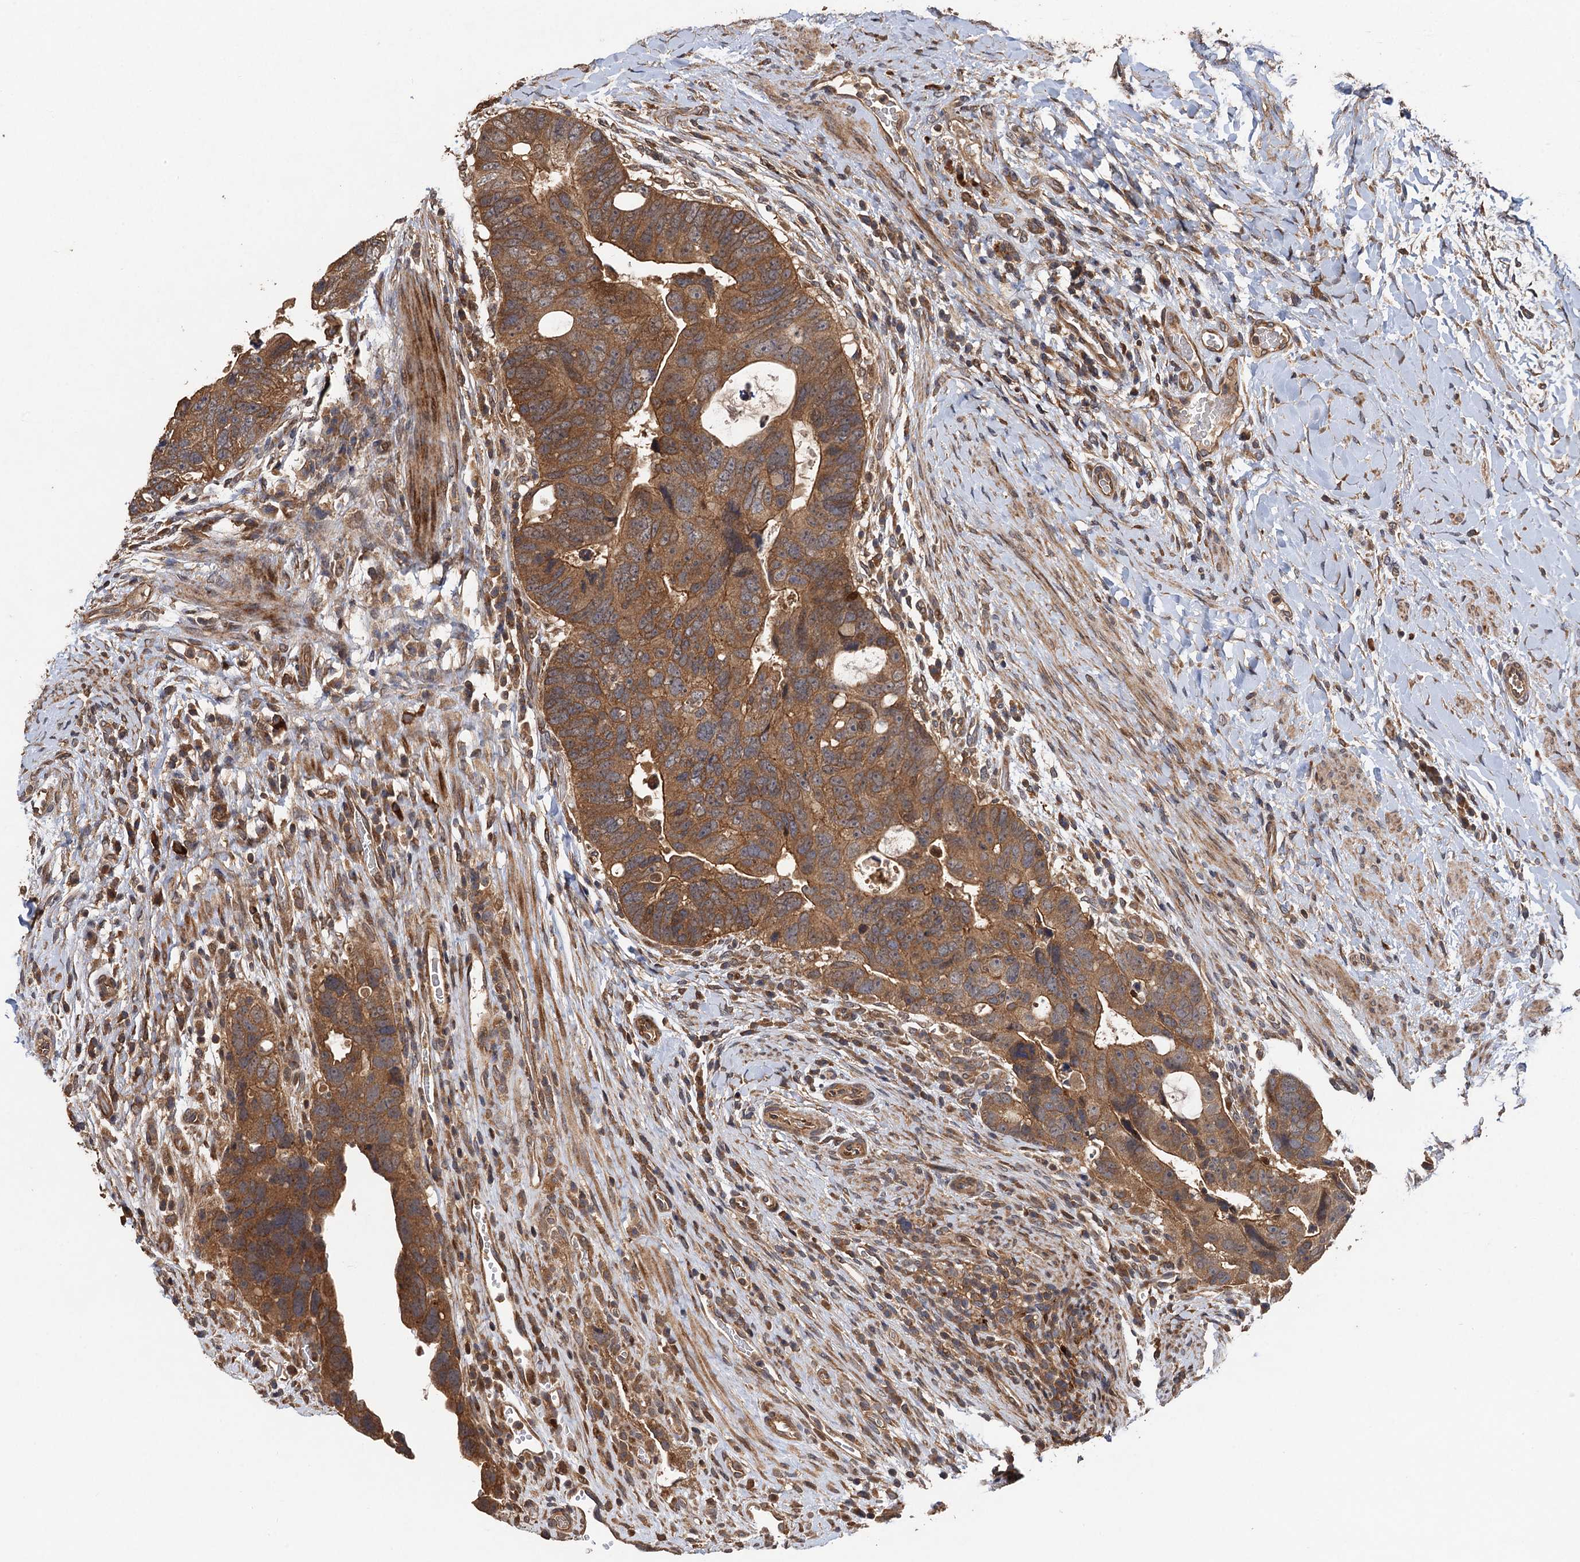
{"staining": {"intensity": "moderate", "quantity": ">75%", "location": "cytoplasmic/membranous"}, "tissue": "colorectal cancer", "cell_type": "Tumor cells", "image_type": "cancer", "snomed": [{"axis": "morphology", "description": "Adenocarcinoma, NOS"}, {"axis": "topography", "description": "Rectum"}], "caption": "Immunohistochemical staining of colorectal adenocarcinoma exhibits medium levels of moderate cytoplasmic/membranous protein staining in about >75% of tumor cells.", "gene": "TMEM39B", "patient": {"sex": "male", "age": 59}}